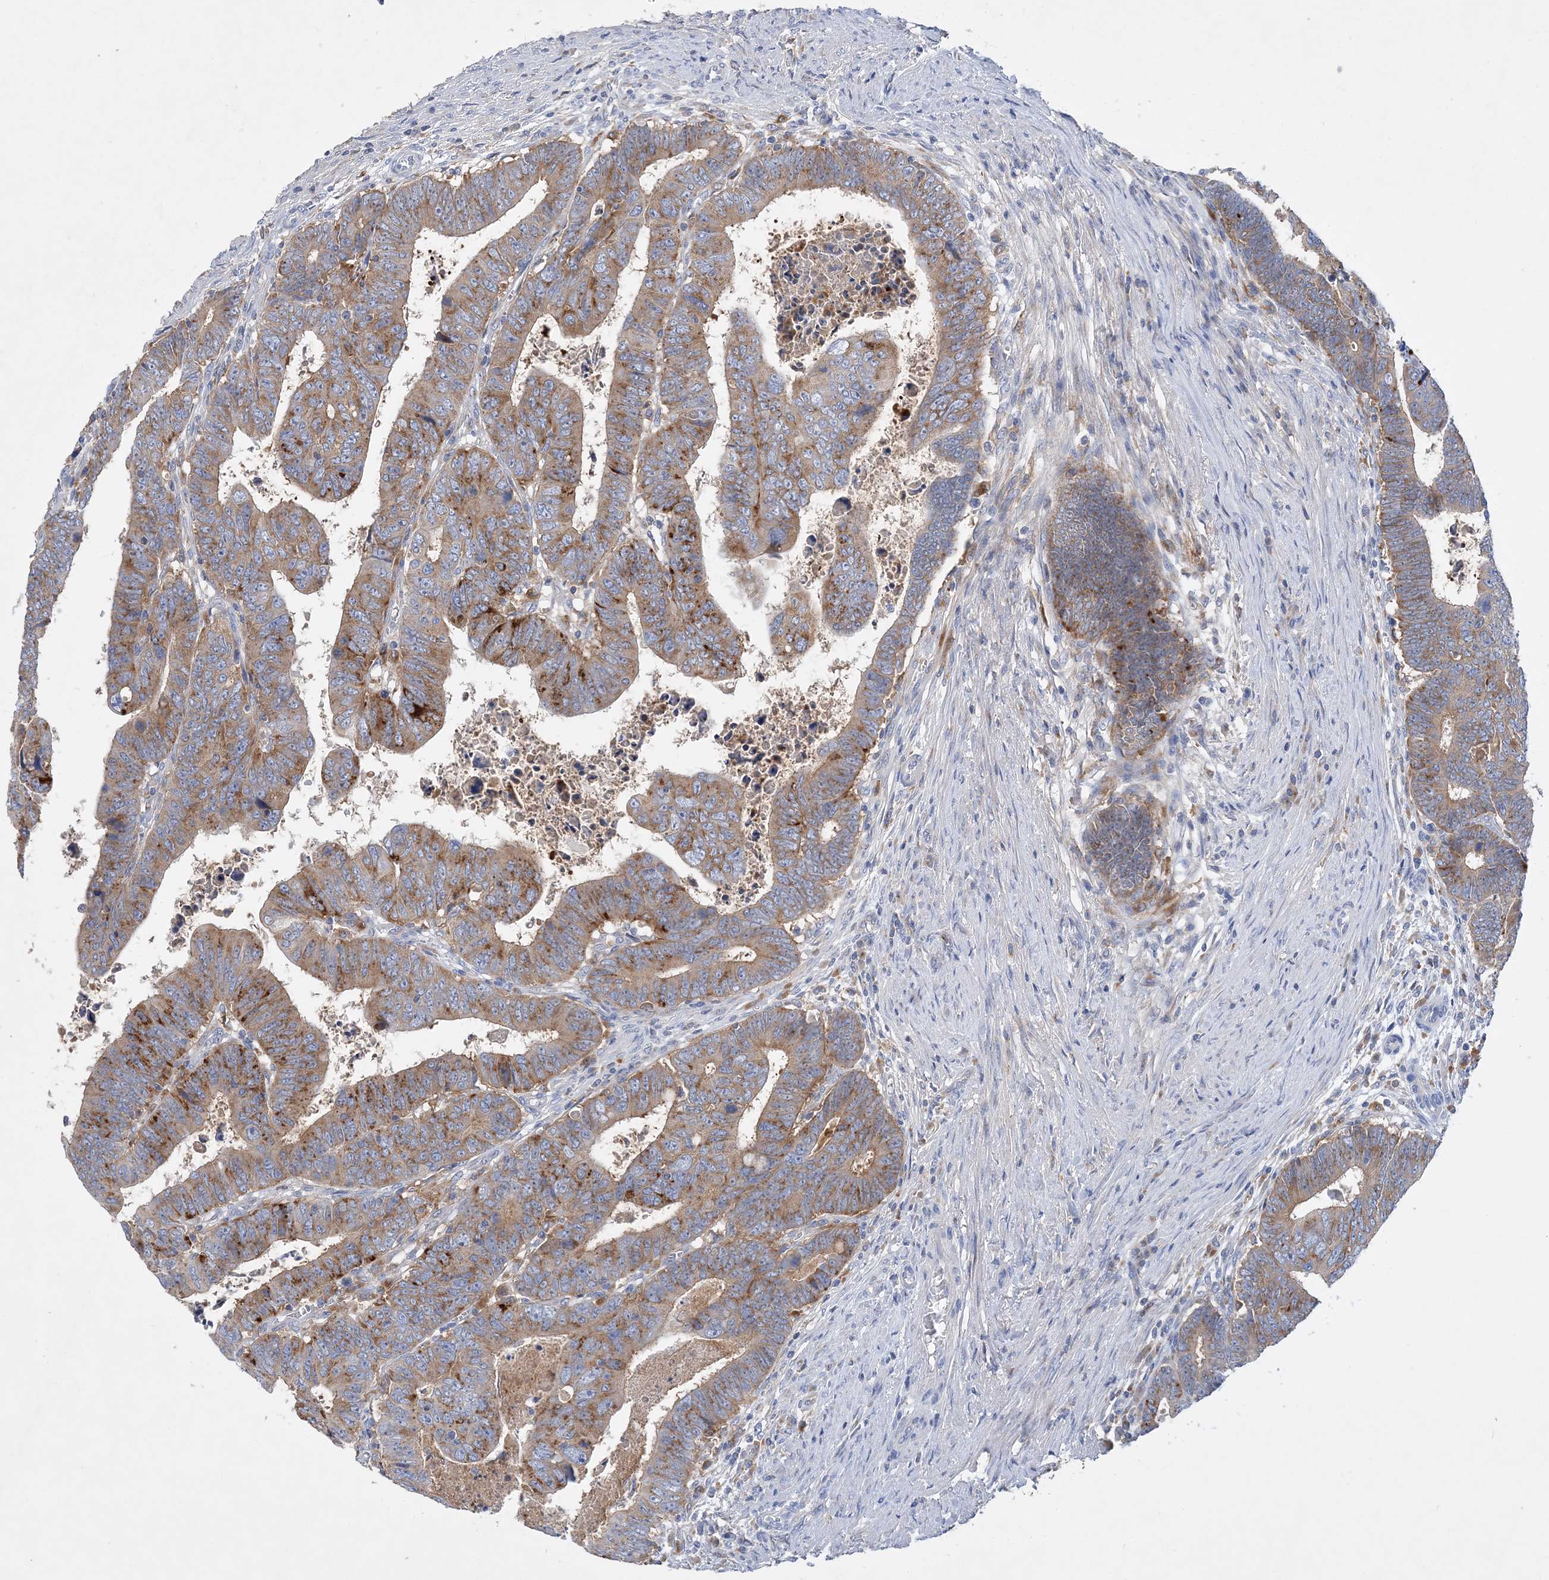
{"staining": {"intensity": "moderate", "quantity": ">75%", "location": "cytoplasmic/membranous"}, "tissue": "colorectal cancer", "cell_type": "Tumor cells", "image_type": "cancer", "snomed": [{"axis": "morphology", "description": "Normal tissue, NOS"}, {"axis": "morphology", "description": "Adenocarcinoma, NOS"}, {"axis": "topography", "description": "Rectum"}], "caption": "This image exhibits immunohistochemistry staining of colorectal cancer, with medium moderate cytoplasmic/membranous expression in about >75% of tumor cells.", "gene": "GRINA", "patient": {"sex": "female", "age": 65}}